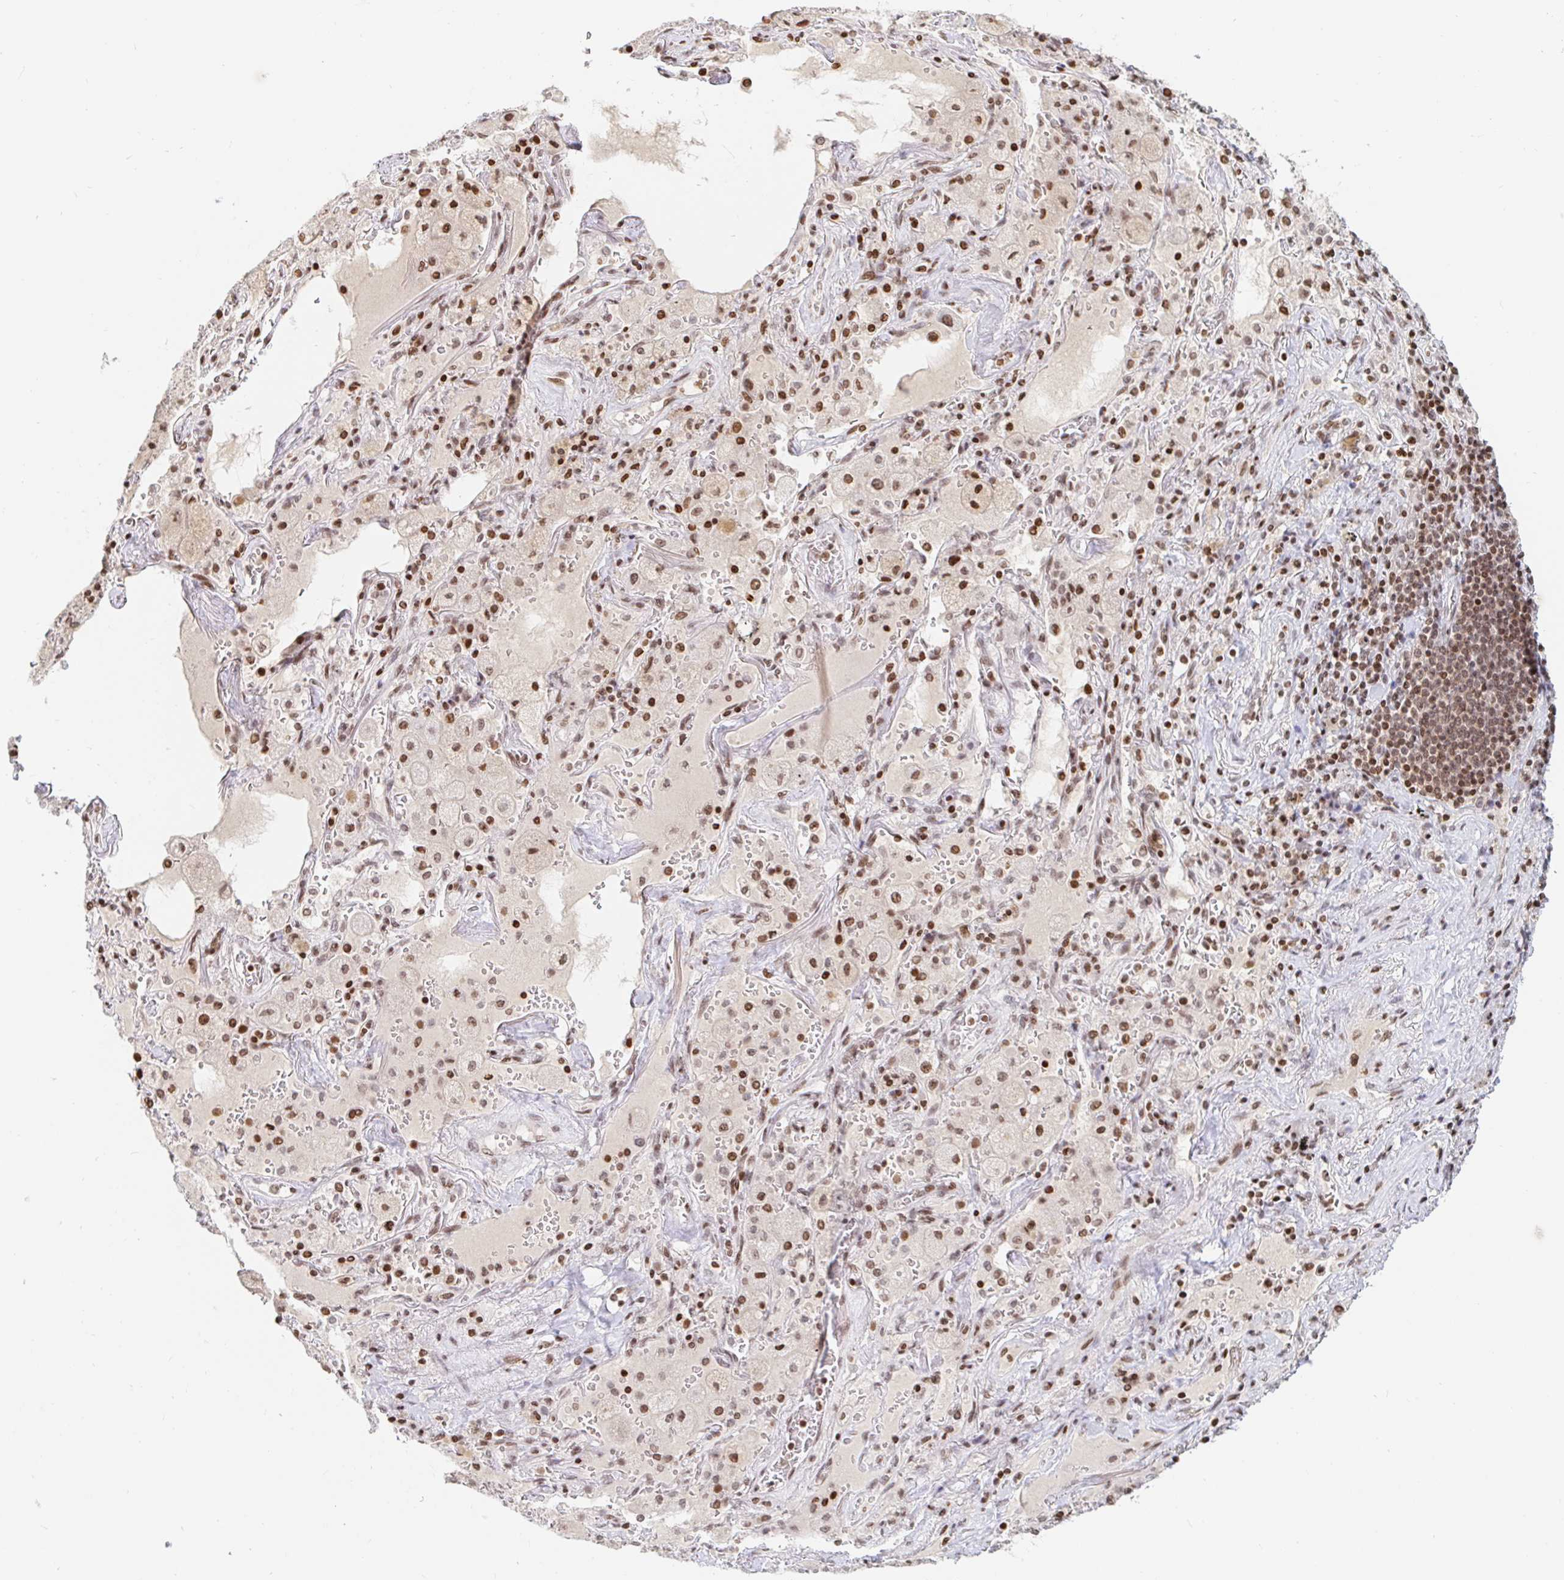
{"staining": {"intensity": "moderate", "quantity": "<25%", "location": "nuclear"}, "tissue": "adipose tissue", "cell_type": "Adipocytes", "image_type": "normal", "snomed": [{"axis": "morphology", "description": "Normal tissue, NOS"}, {"axis": "topography", "description": "Cartilage tissue"}, {"axis": "topography", "description": "Bronchus"}], "caption": "DAB immunohistochemical staining of unremarkable adipose tissue shows moderate nuclear protein expression in about <25% of adipocytes. (Stains: DAB (3,3'-diaminobenzidine) in brown, nuclei in blue, Microscopy: brightfield microscopy at high magnification).", "gene": "HOXC10", "patient": {"sex": "male", "age": 64}}